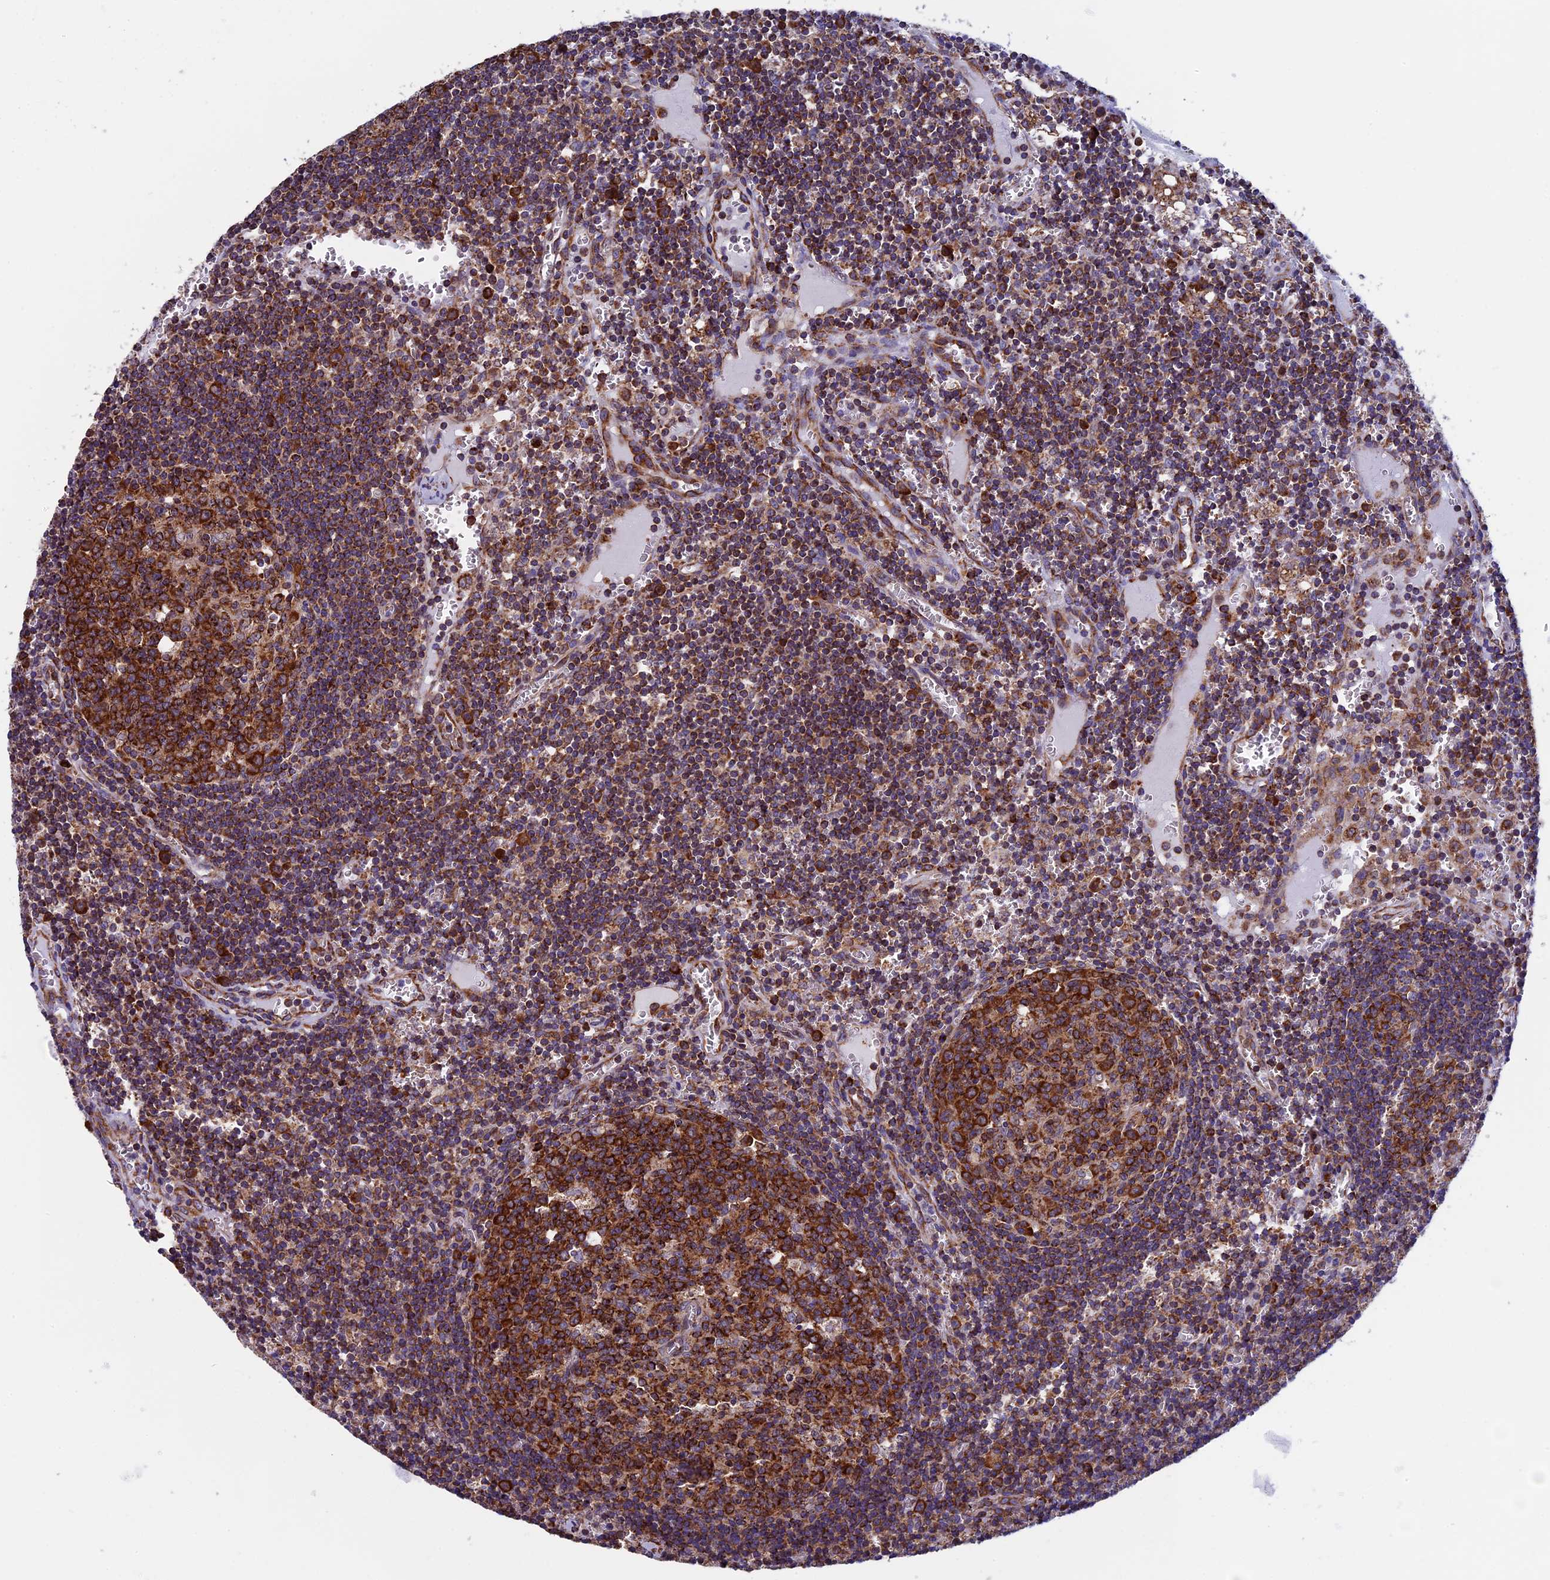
{"staining": {"intensity": "strong", "quantity": ">75%", "location": "cytoplasmic/membranous"}, "tissue": "lymph node", "cell_type": "Germinal center cells", "image_type": "normal", "snomed": [{"axis": "morphology", "description": "Normal tissue, NOS"}, {"axis": "topography", "description": "Lymph node"}], "caption": "This micrograph exhibits immunohistochemistry (IHC) staining of benign lymph node, with high strong cytoplasmic/membranous expression in about >75% of germinal center cells.", "gene": "SLC9A5", "patient": {"sex": "female", "age": 73}}